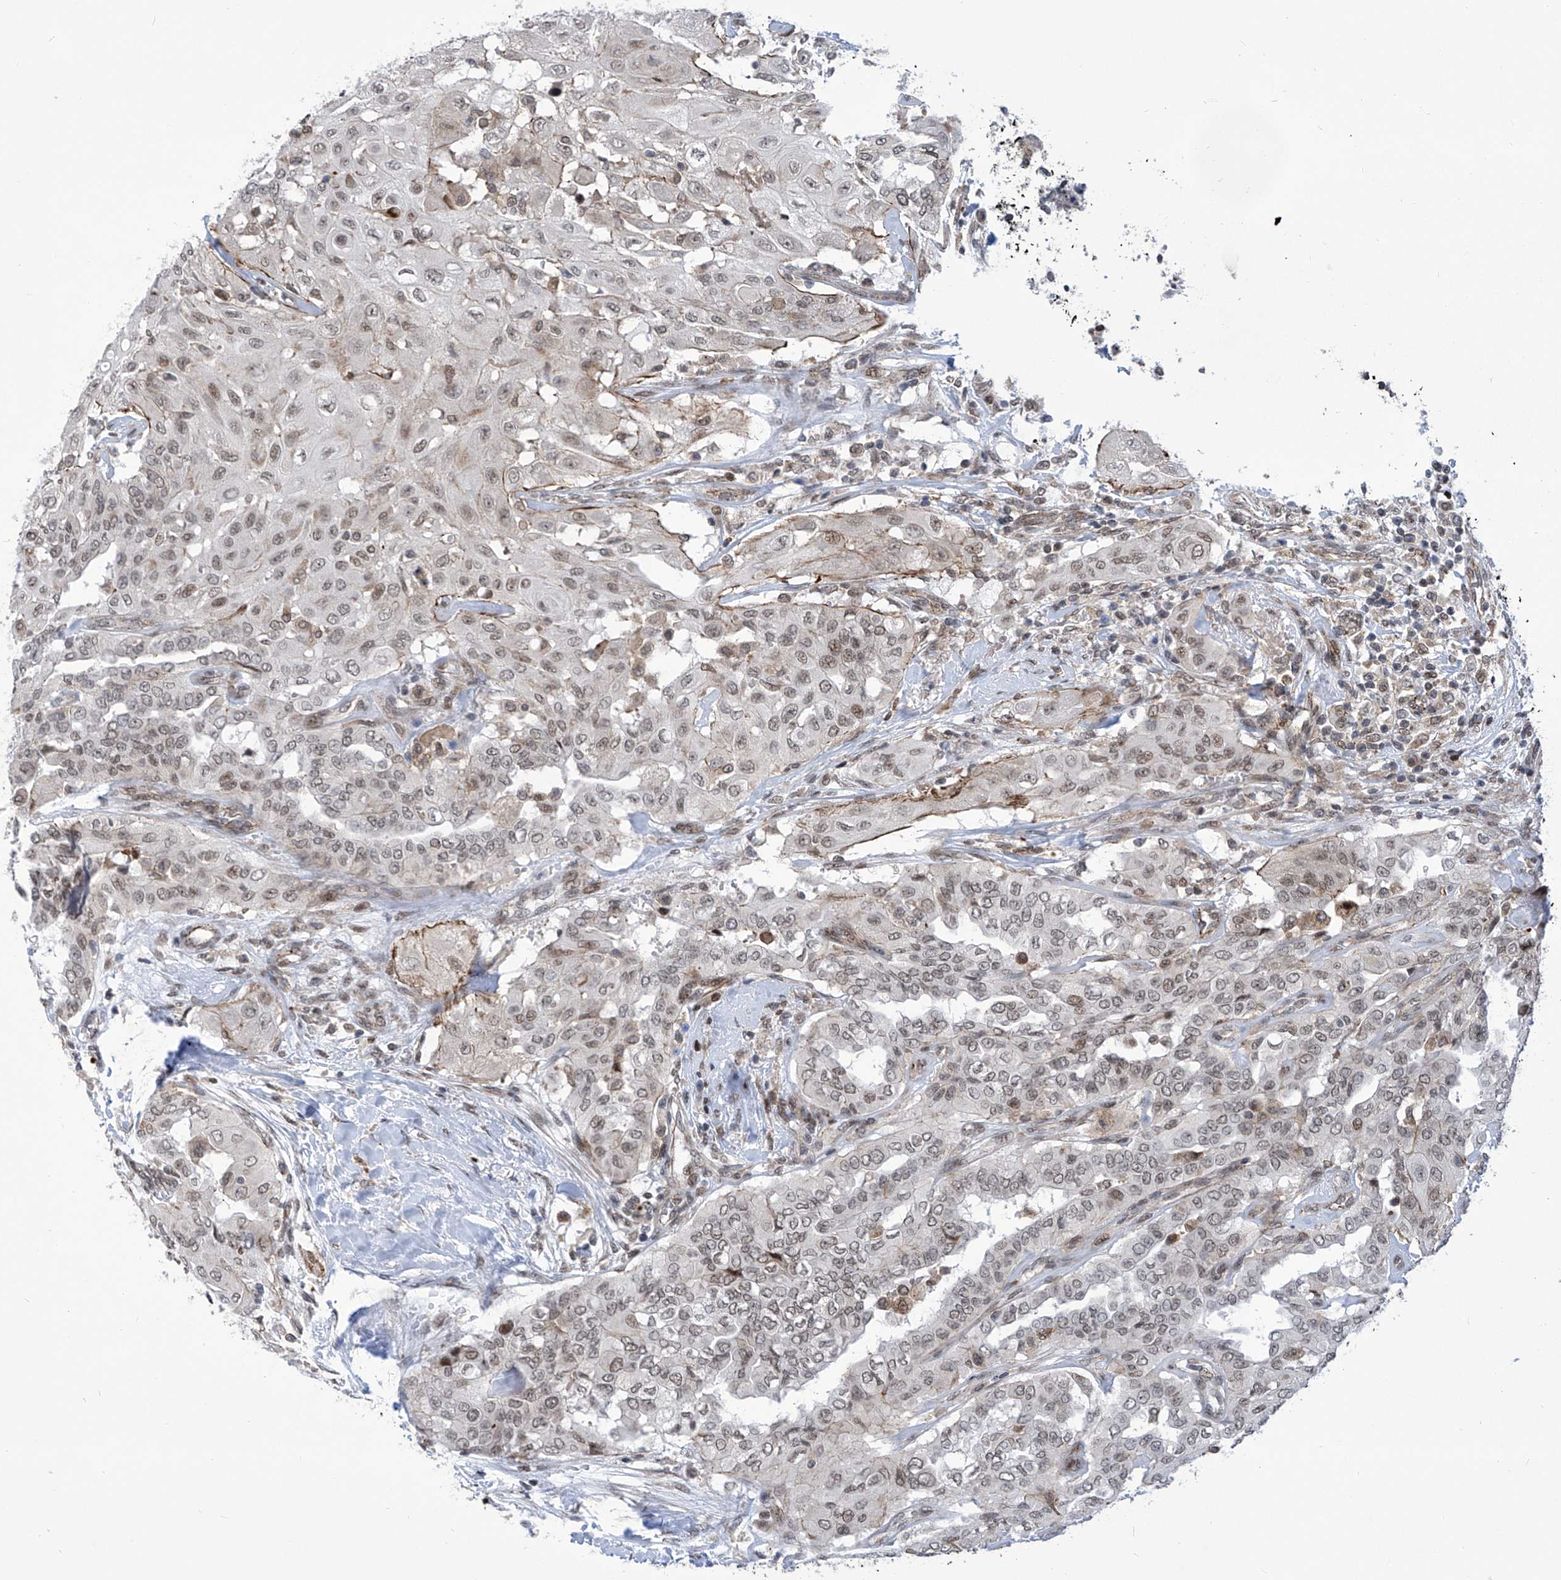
{"staining": {"intensity": "weak", "quantity": ">75%", "location": "nuclear"}, "tissue": "thyroid cancer", "cell_type": "Tumor cells", "image_type": "cancer", "snomed": [{"axis": "morphology", "description": "Papillary adenocarcinoma, NOS"}, {"axis": "topography", "description": "Thyroid gland"}], "caption": "Thyroid cancer was stained to show a protein in brown. There is low levels of weak nuclear positivity in about >75% of tumor cells.", "gene": "CEP290", "patient": {"sex": "female", "age": 59}}